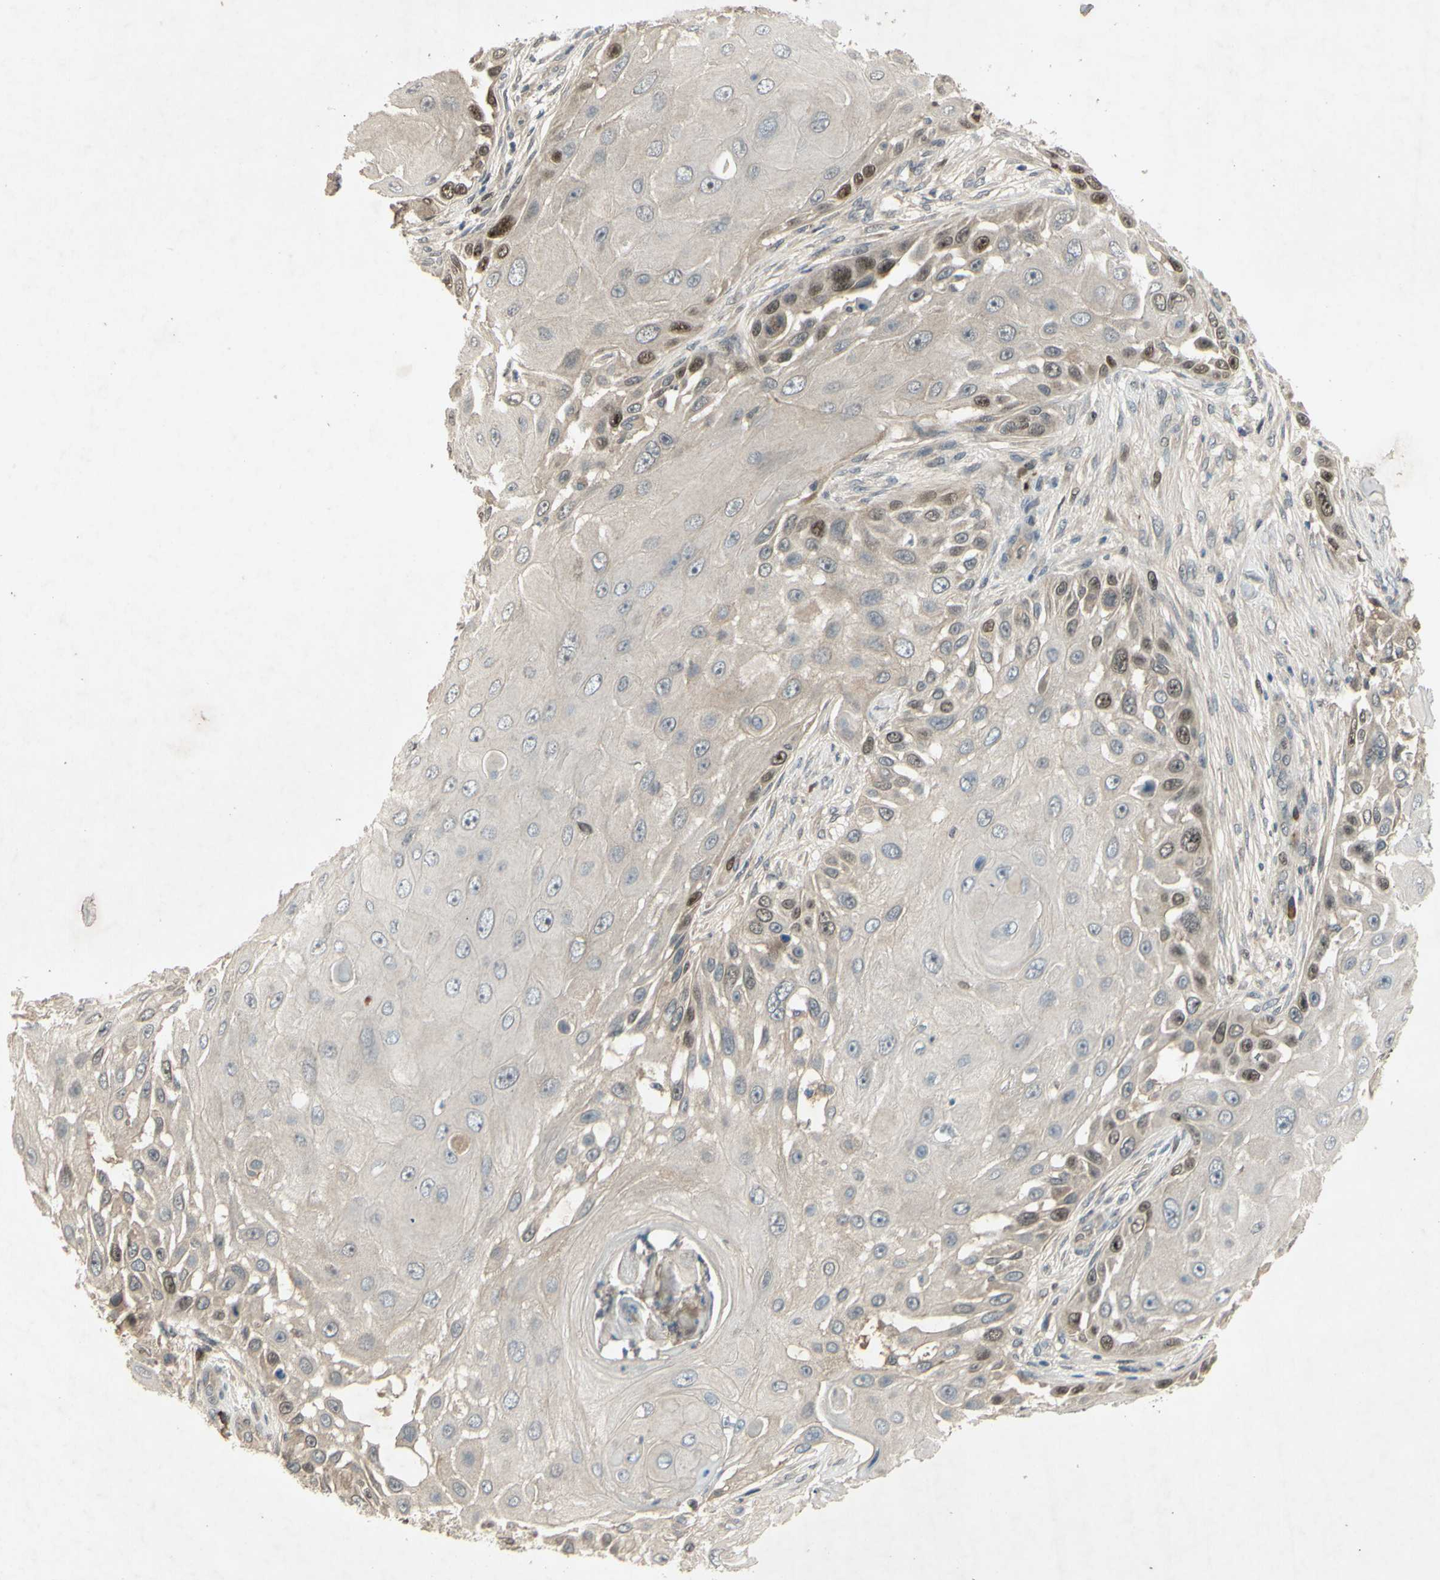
{"staining": {"intensity": "moderate", "quantity": "<25%", "location": "nuclear"}, "tissue": "skin cancer", "cell_type": "Tumor cells", "image_type": "cancer", "snomed": [{"axis": "morphology", "description": "Squamous cell carcinoma, NOS"}, {"axis": "topography", "description": "Skin"}], "caption": "A micrograph showing moderate nuclear expression in about <25% of tumor cells in skin cancer, as visualized by brown immunohistochemical staining.", "gene": "RAD18", "patient": {"sex": "female", "age": 44}}